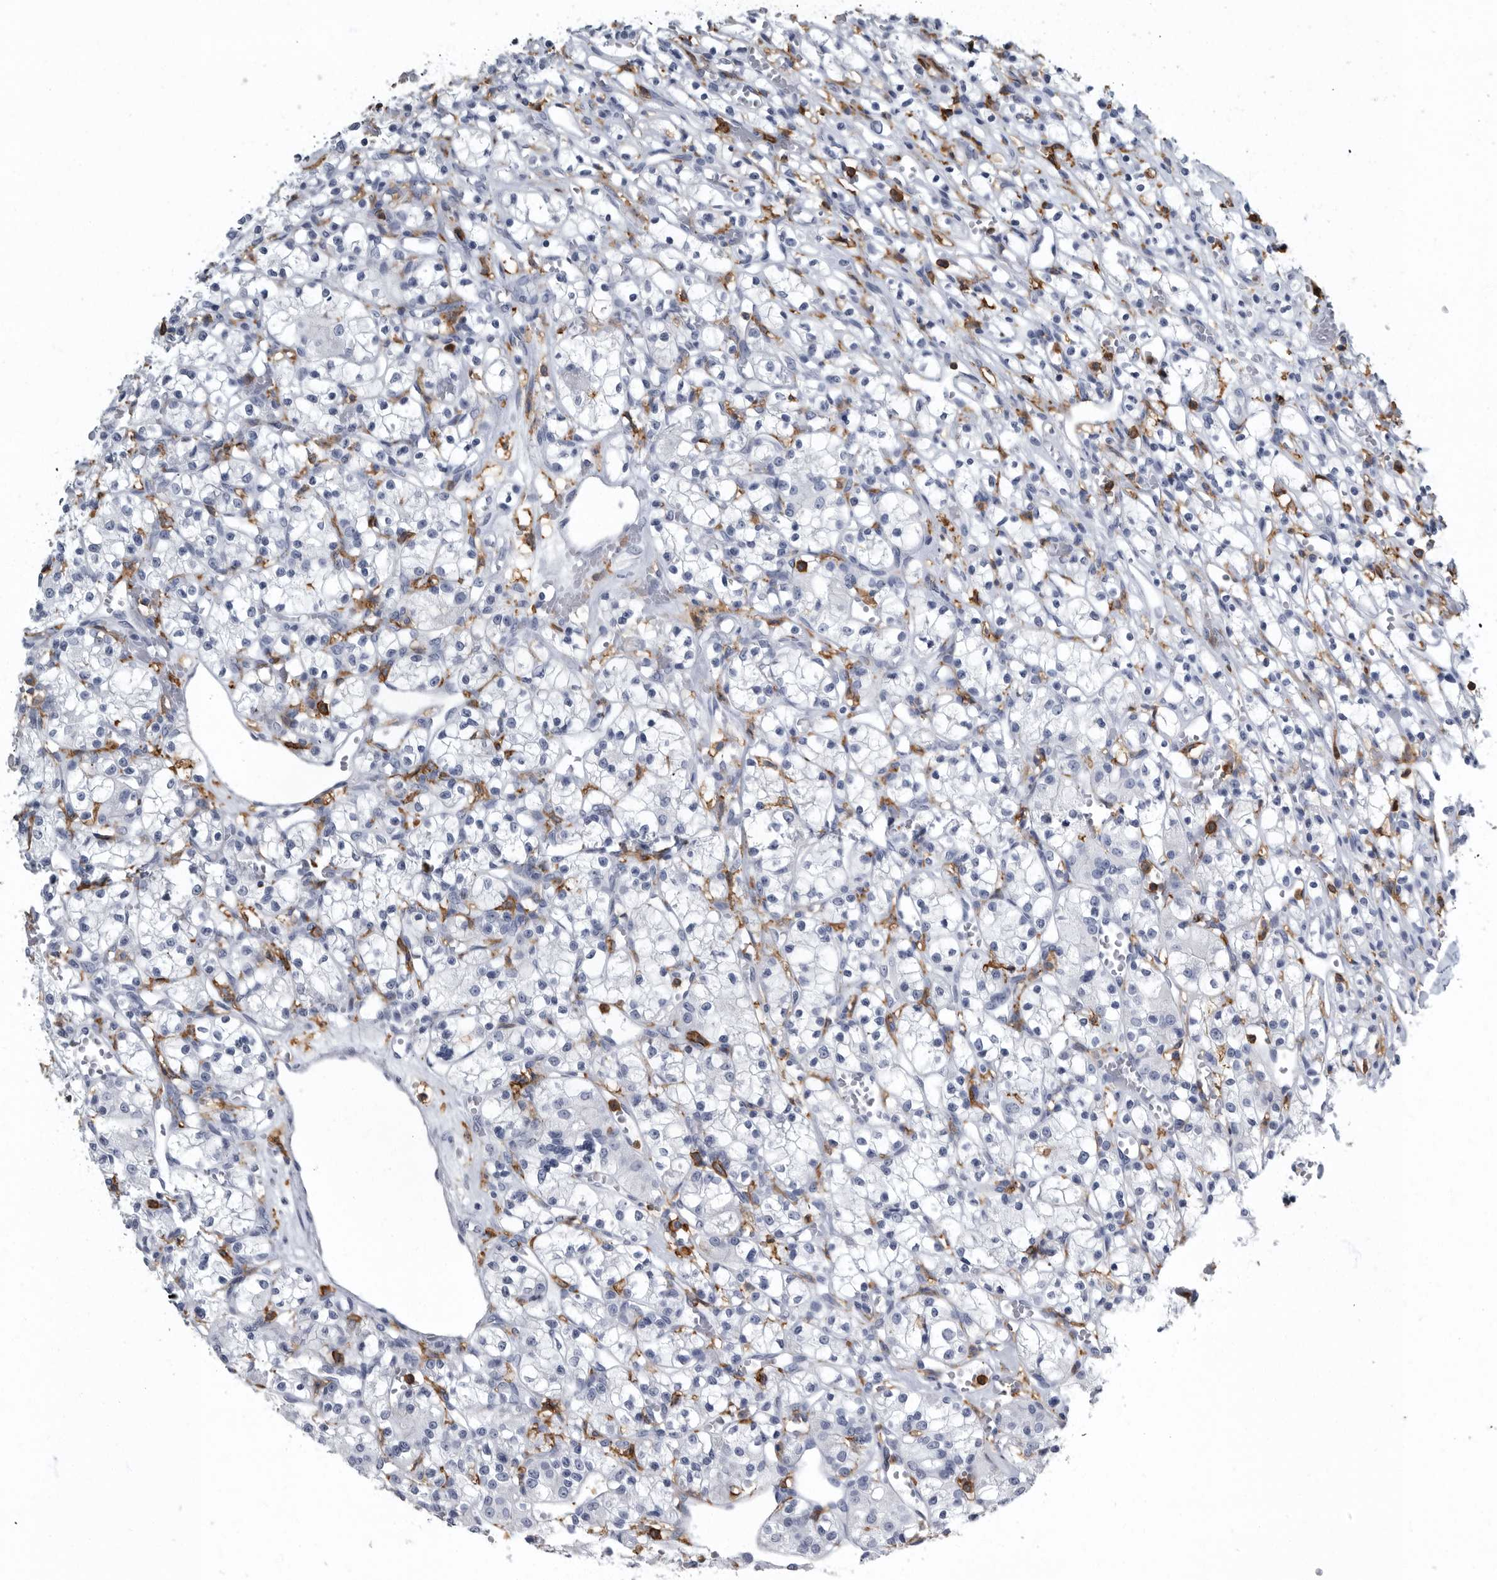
{"staining": {"intensity": "negative", "quantity": "none", "location": "none"}, "tissue": "renal cancer", "cell_type": "Tumor cells", "image_type": "cancer", "snomed": [{"axis": "morphology", "description": "Adenocarcinoma, NOS"}, {"axis": "topography", "description": "Kidney"}], "caption": "Tumor cells are negative for protein expression in human renal cancer (adenocarcinoma).", "gene": "FCER1G", "patient": {"sex": "female", "age": 59}}